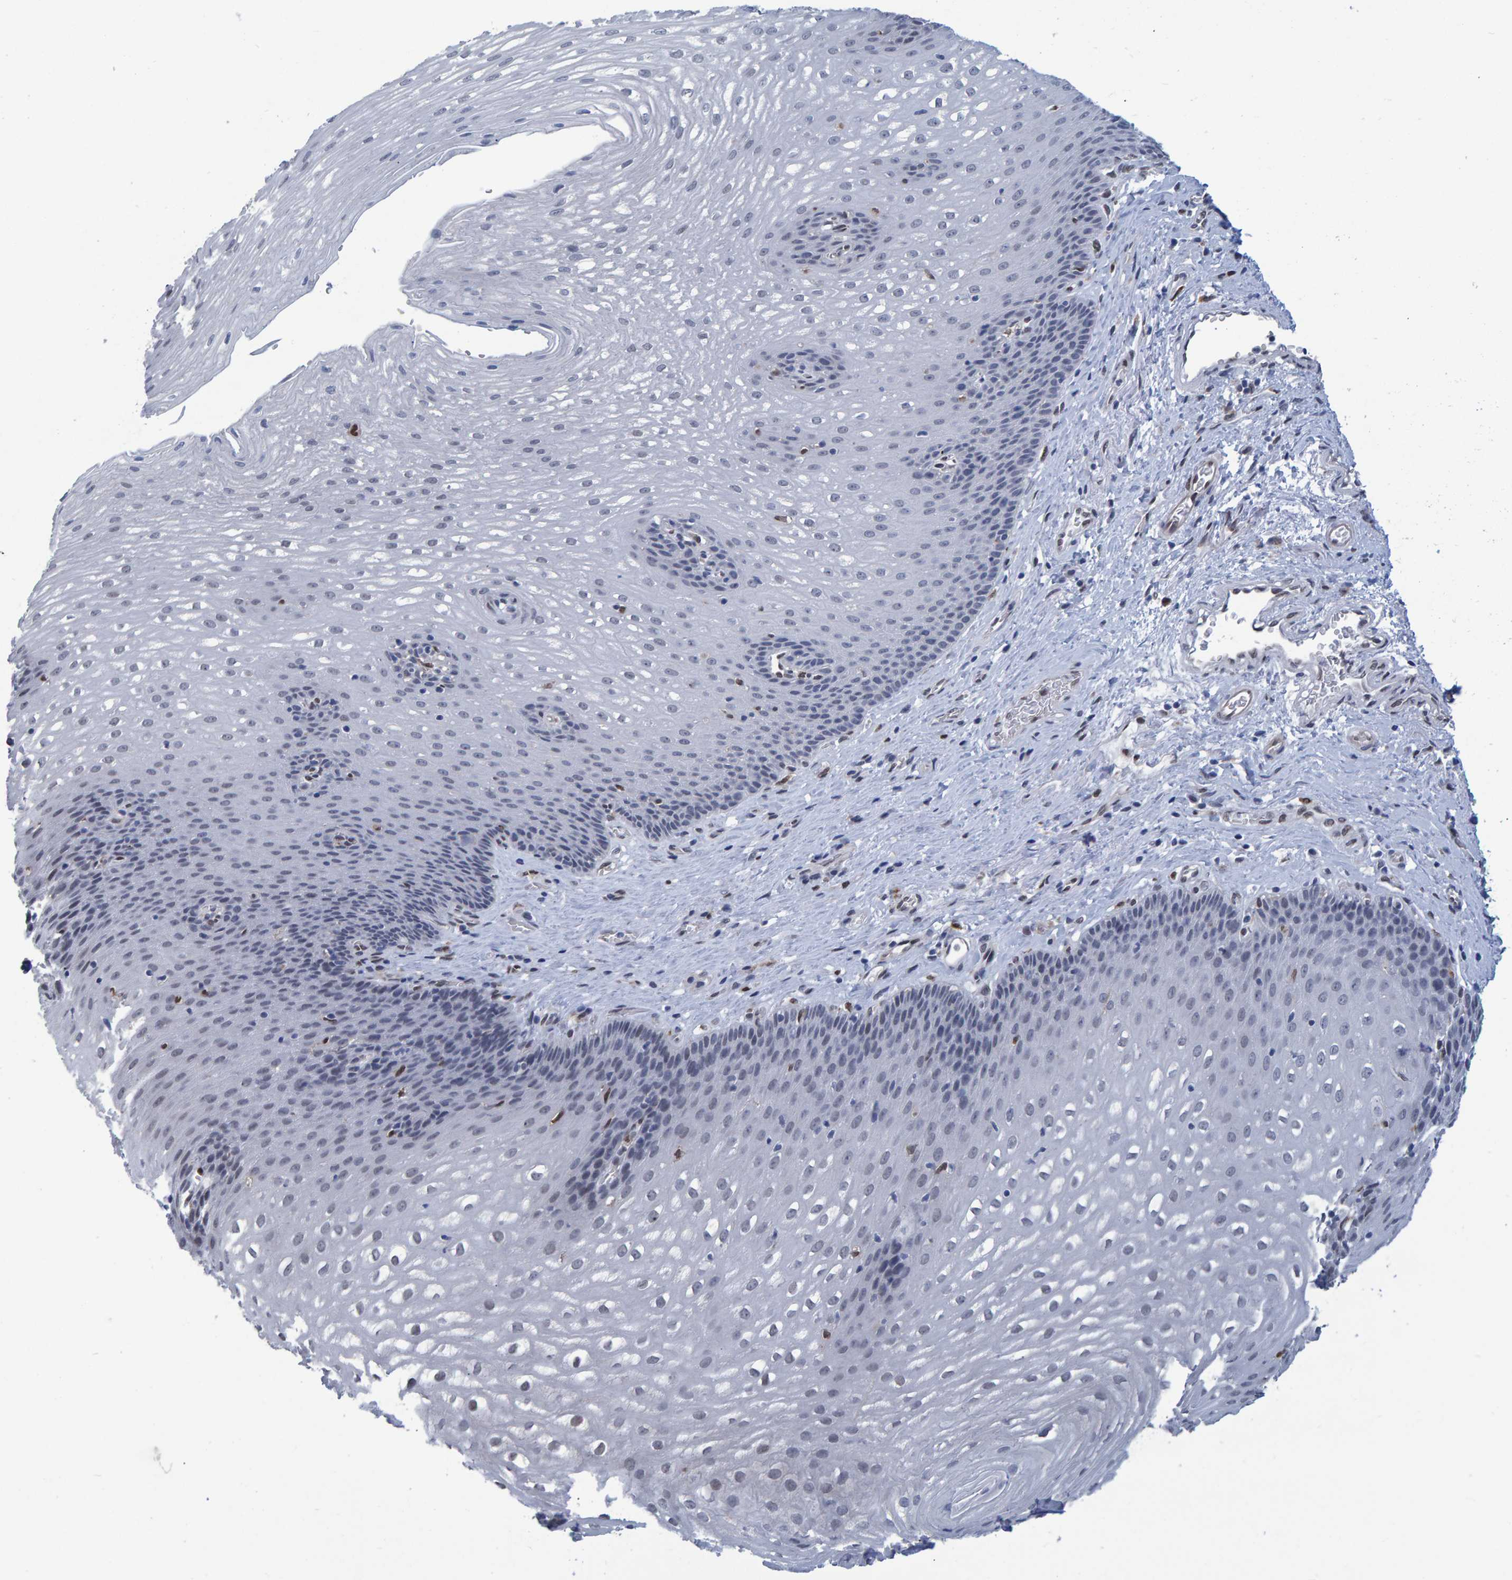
{"staining": {"intensity": "weak", "quantity": "<25%", "location": "nuclear"}, "tissue": "esophagus", "cell_type": "Squamous epithelial cells", "image_type": "normal", "snomed": [{"axis": "morphology", "description": "Normal tissue, NOS"}, {"axis": "topography", "description": "Esophagus"}], "caption": "DAB (3,3'-diaminobenzidine) immunohistochemical staining of normal esophagus reveals no significant positivity in squamous epithelial cells.", "gene": "QKI", "patient": {"sex": "male", "age": 48}}